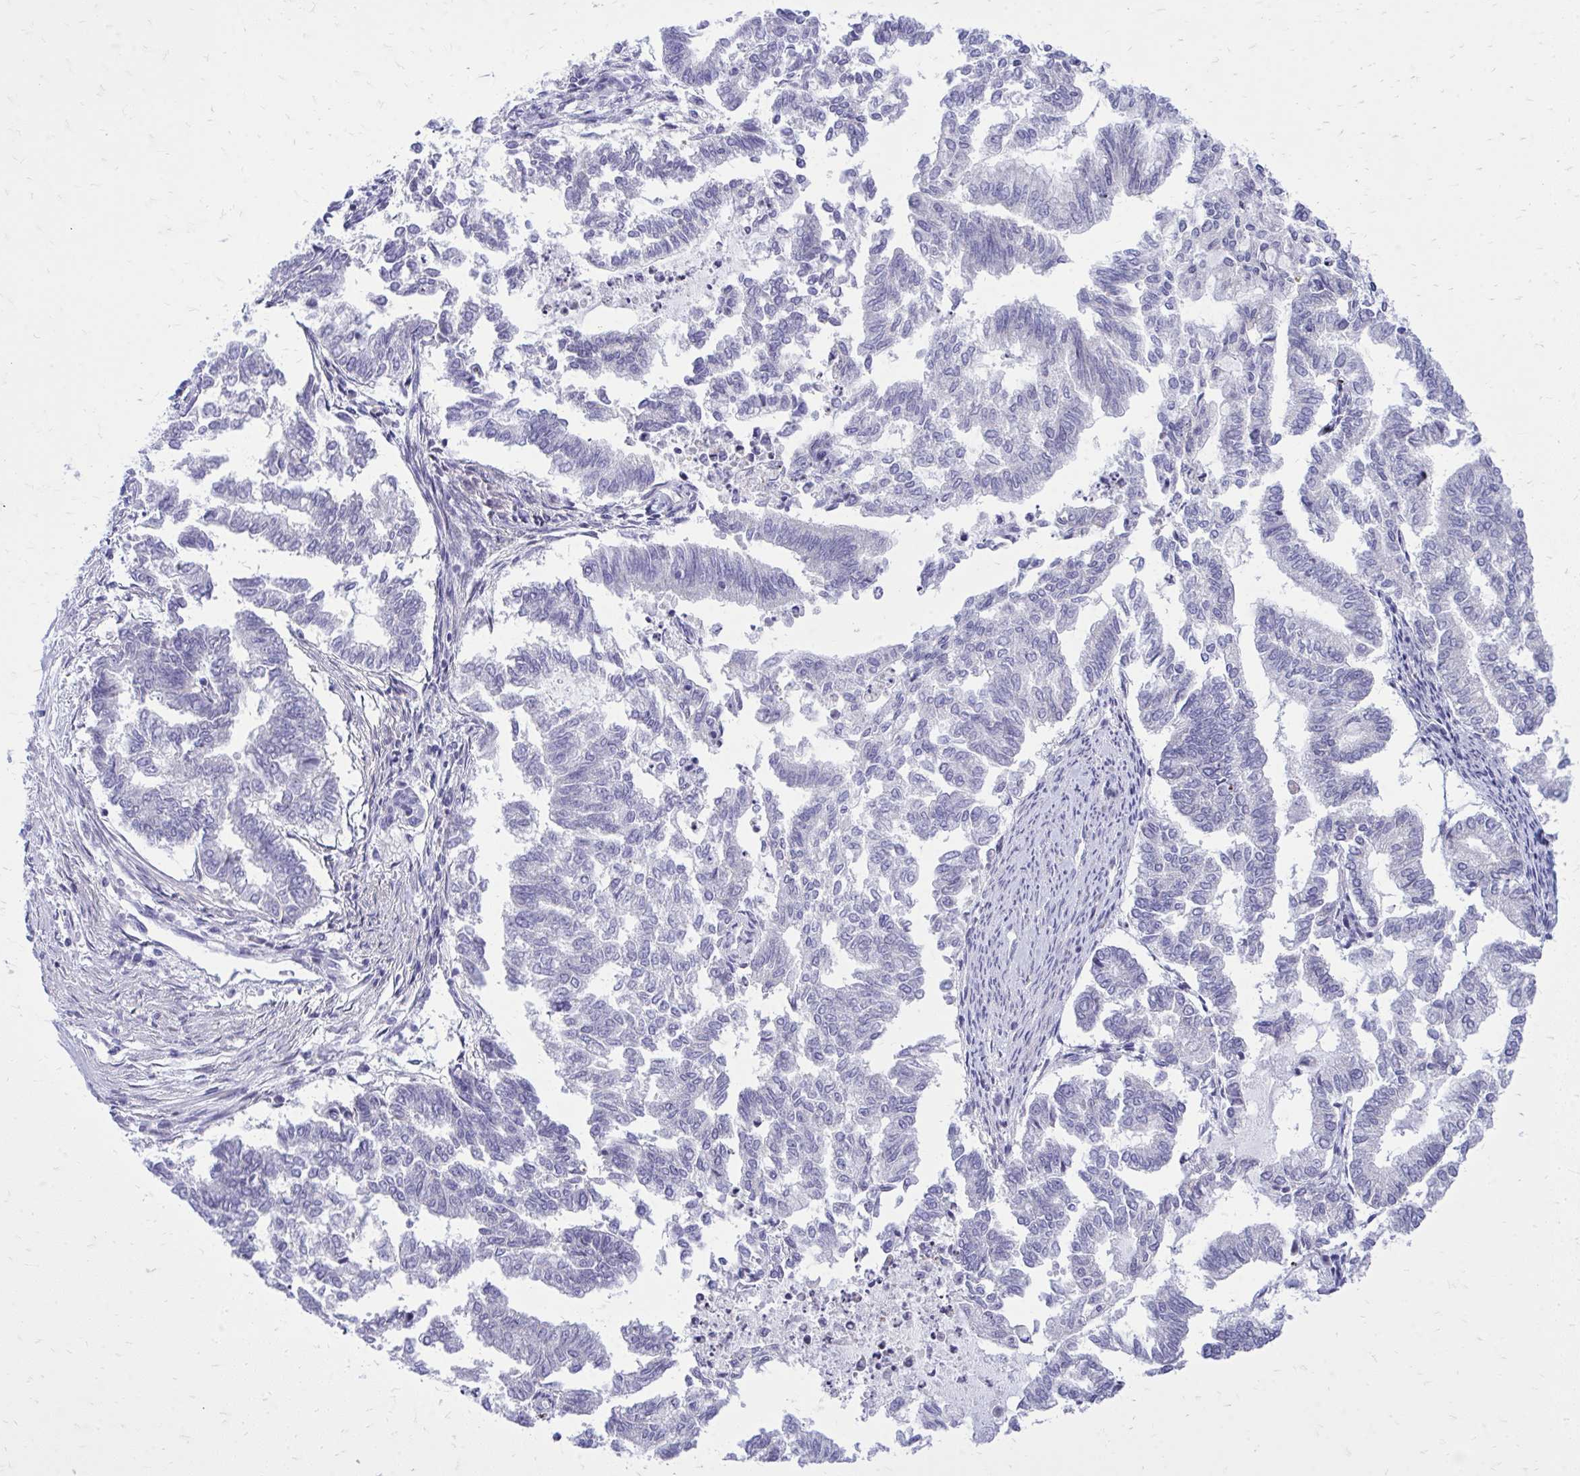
{"staining": {"intensity": "negative", "quantity": "none", "location": "none"}, "tissue": "endometrial cancer", "cell_type": "Tumor cells", "image_type": "cancer", "snomed": [{"axis": "morphology", "description": "Adenocarcinoma, NOS"}, {"axis": "topography", "description": "Endometrium"}], "caption": "The photomicrograph displays no significant expression in tumor cells of endometrial adenocarcinoma.", "gene": "GABRA1", "patient": {"sex": "female", "age": 79}}